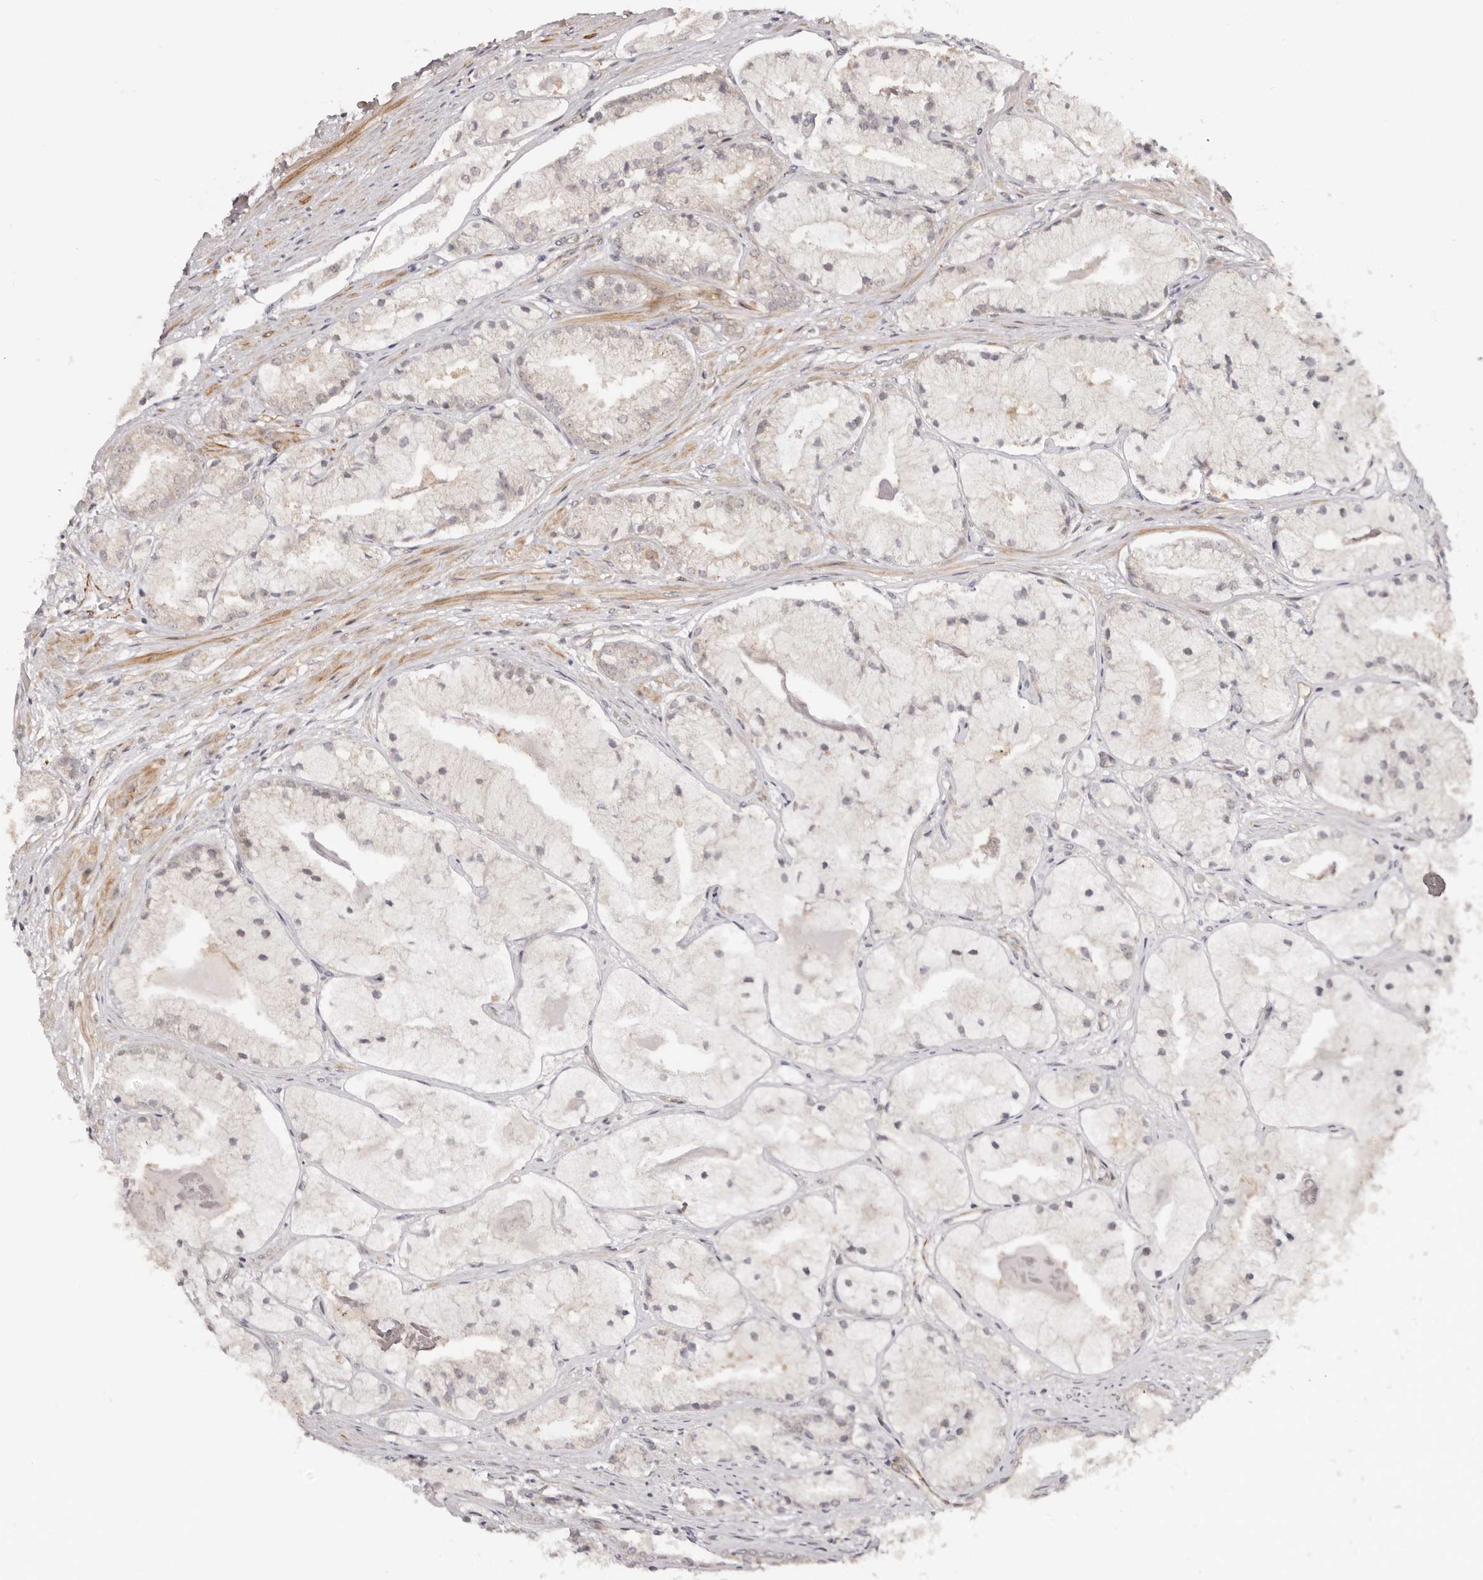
{"staining": {"intensity": "weak", "quantity": "<25%", "location": "cytoplasmic/membranous"}, "tissue": "prostate cancer", "cell_type": "Tumor cells", "image_type": "cancer", "snomed": [{"axis": "morphology", "description": "Adenocarcinoma, High grade"}, {"axis": "topography", "description": "Prostate"}], "caption": "High magnification brightfield microscopy of prostate cancer stained with DAB (brown) and counterstained with hematoxylin (blue): tumor cells show no significant expression.", "gene": "MICAL2", "patient": {"sex": "male", "age": 50}}